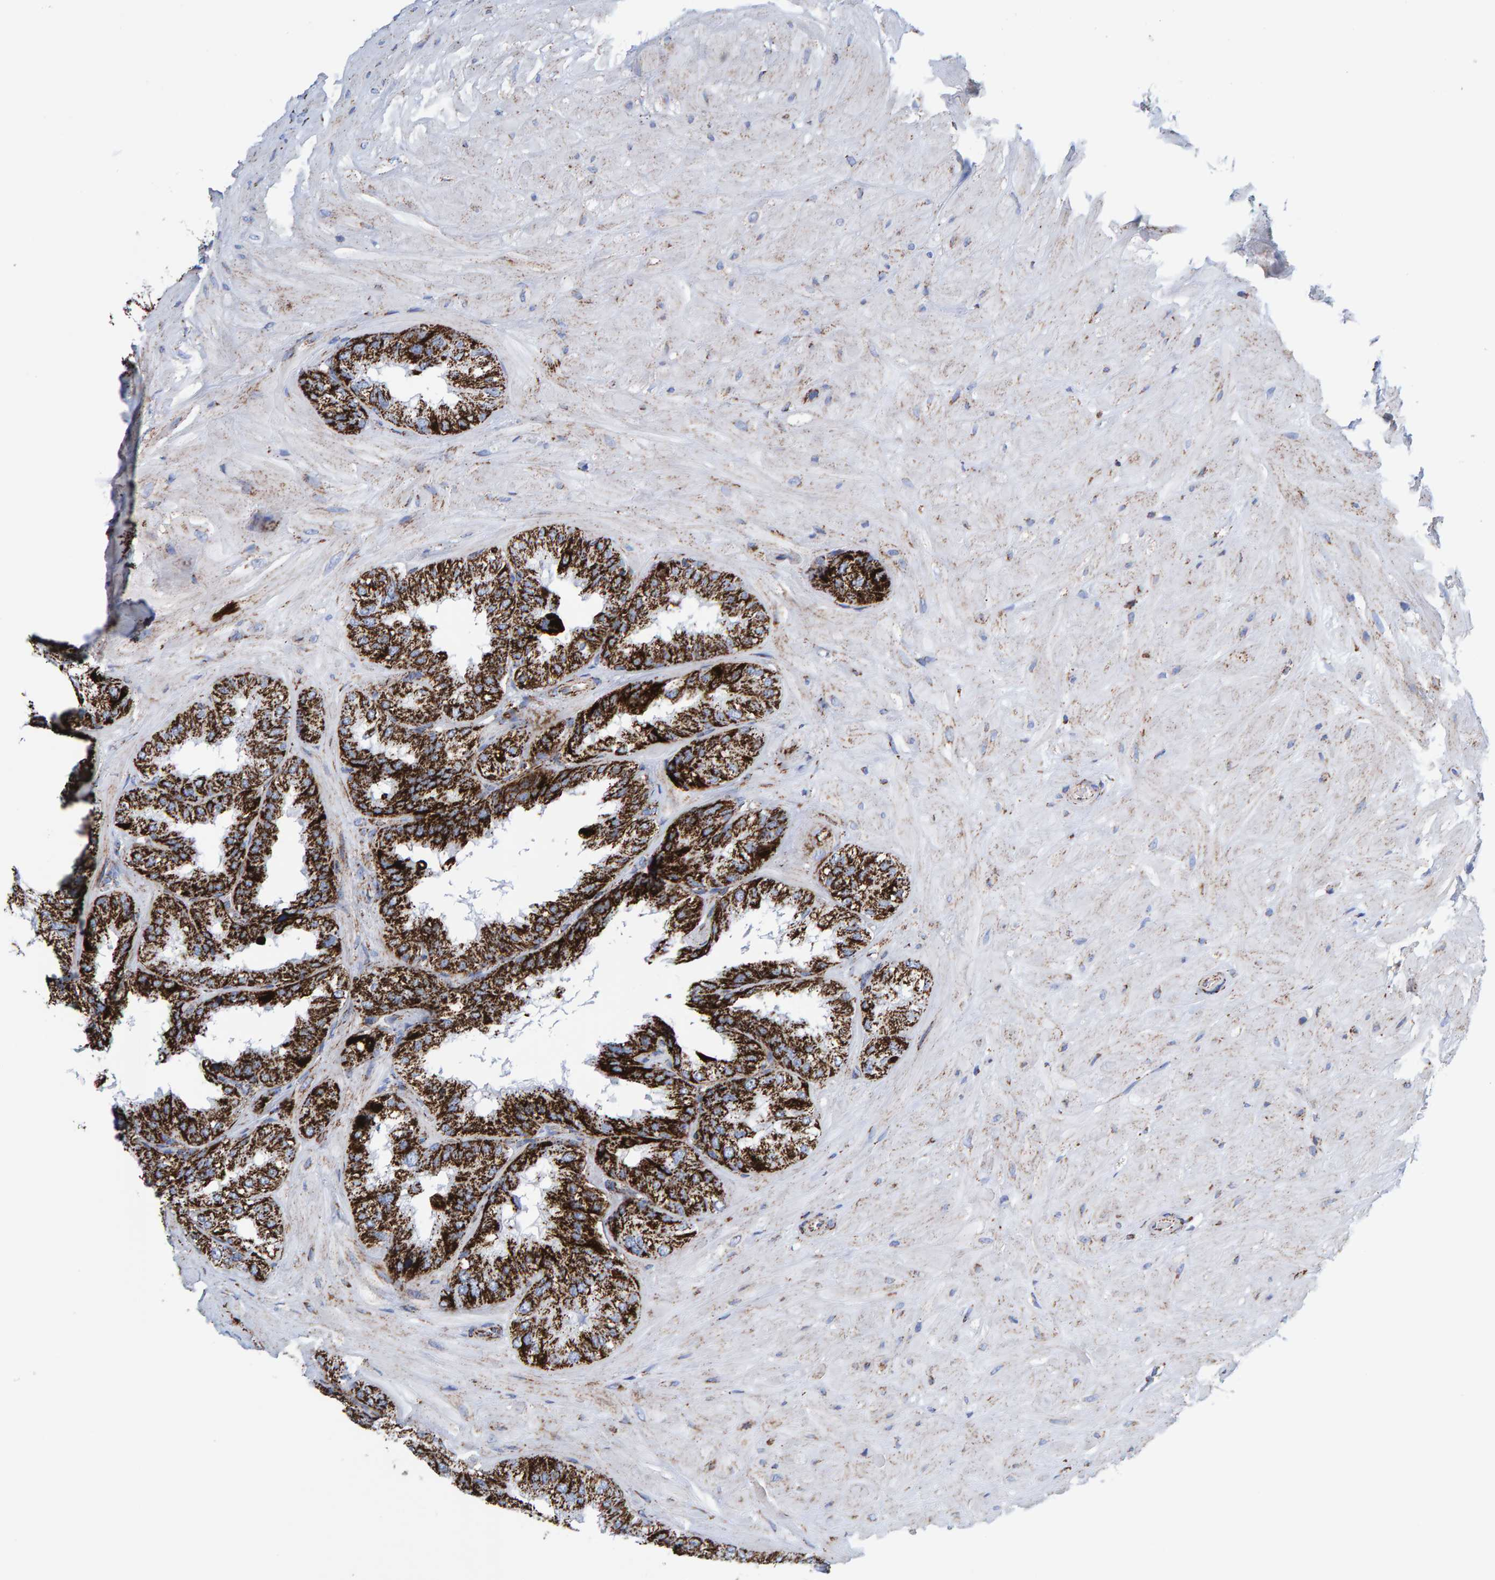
{"staining": {"intensity": "strong", "quantity": ">75%", "location": "cytoplasmic/membranous"}, "tissue": "seminal vesicle", "cell_type": "Glandular cells", "image_type": "normal", "snomed": [{"axis": "morphology", "description": "Normal tissue, NOS"}, {"axis": "topography", "description": "Prostate"}, {"axis": "topography", "description": "Seminal veicle"}], "caption": "DAB immunohistochemical staining of benign seminal vesicle shows strong cytoplasmic/membranous protein staining in approximately >75% of glandular cells.", "gene": "ENSG00000262660", "patient": {"sex": "male", "age": 51}}